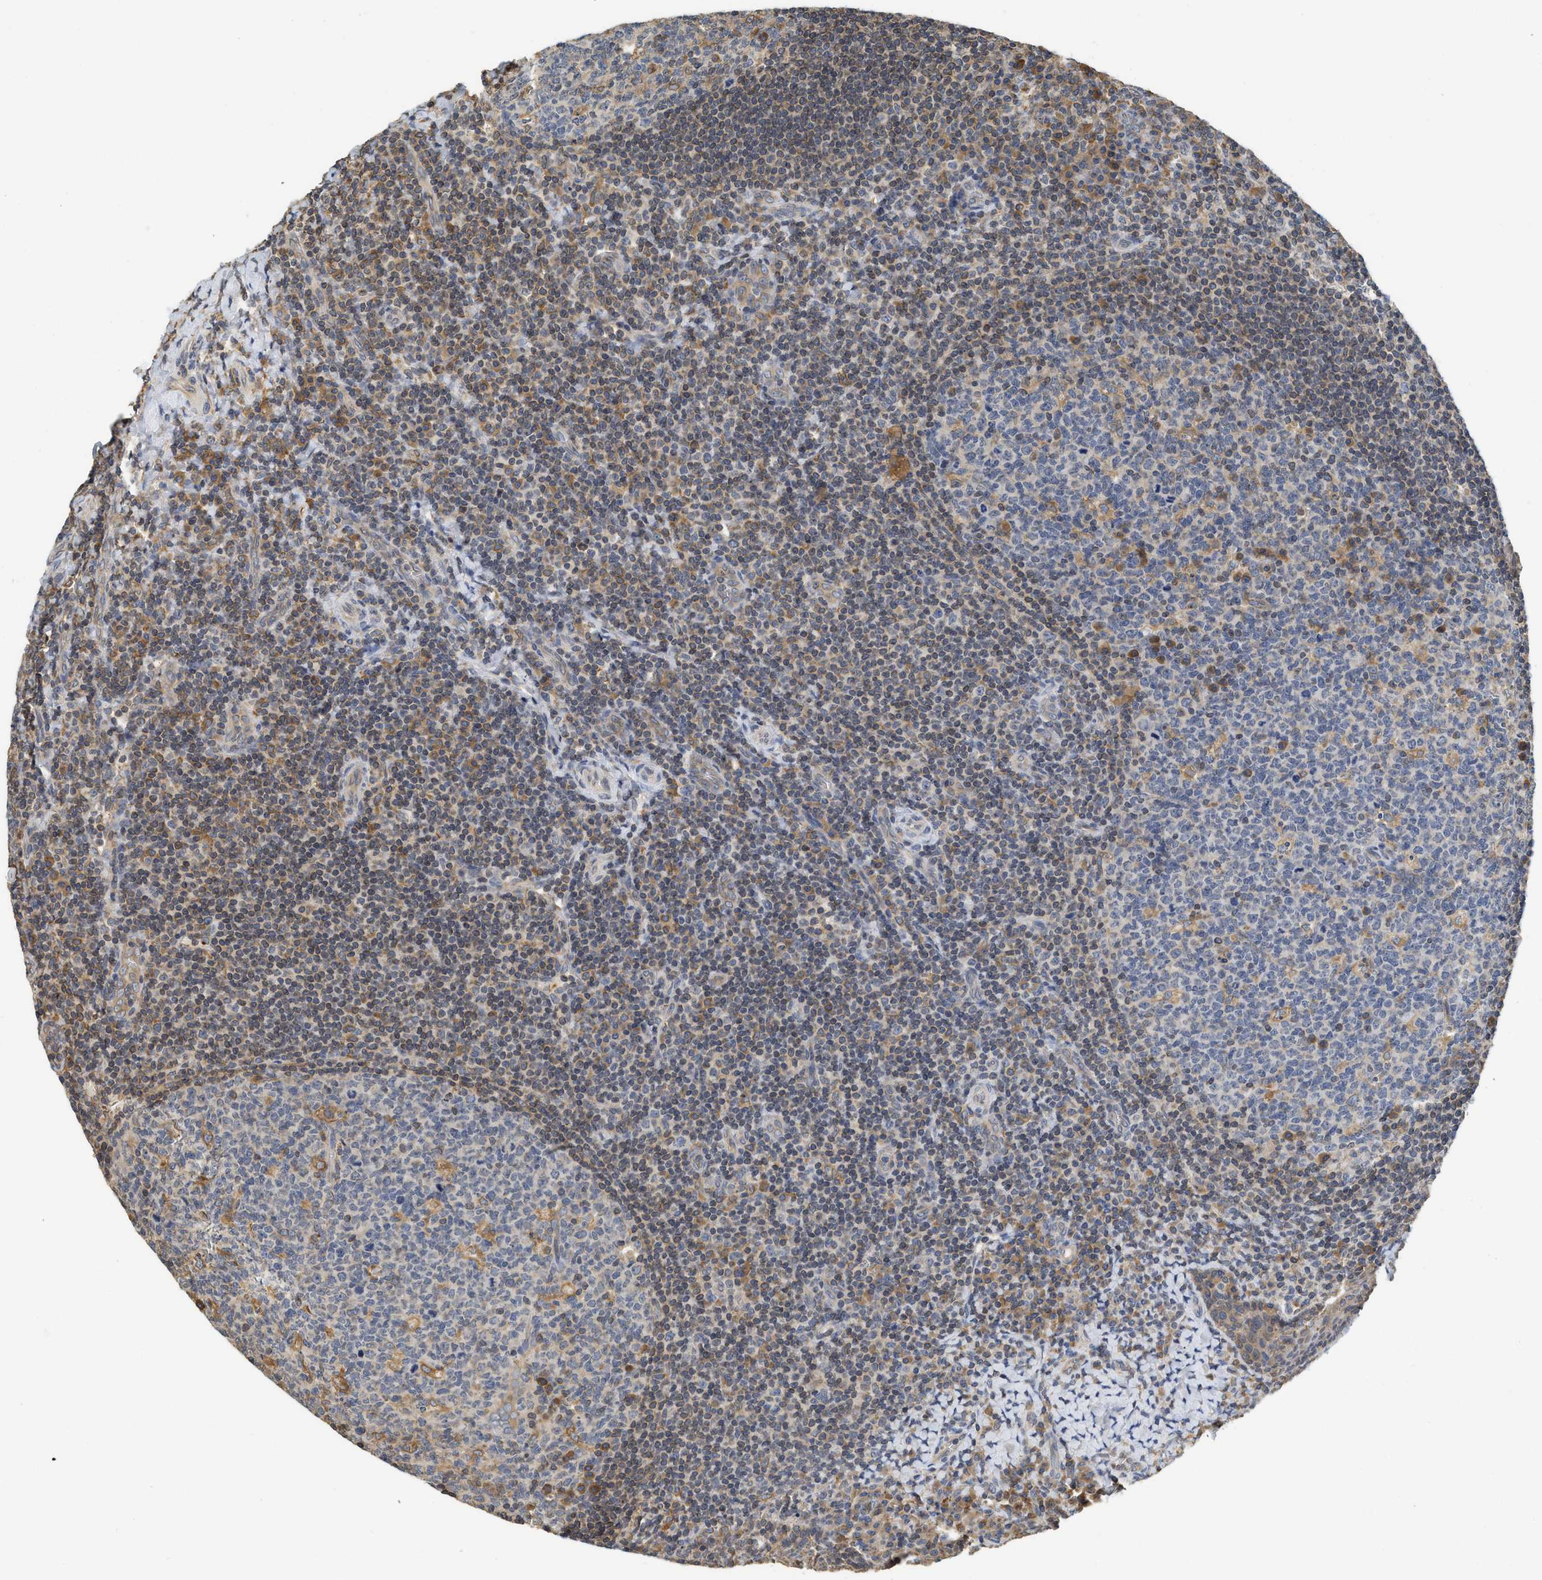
{"staining": {"intensity": "moderate", "quantity": "<25%", "location": "cytoplasmic/membranous"}, "tissue": "tonsil", "cell_type": "Germinal center cells", "image_type": "normal", "snomed": [{"axis": "morphology", "description": "Normal tissue, NOS"}, {"axis": "topography", "description": "Tonsil"}], "caption": "Immunohistochemistry (IHC) of benign tonsil demonstrates low levels of moderate cytoplasmic/membranous positivity in approximately <25% of germinal center cells. Immunohistochemistry (IHC) stains the protein of interest in brown and the nuclei are stained blue.", "gene": "BCAP31", "patient": {"sex": "male", "age": 17}}